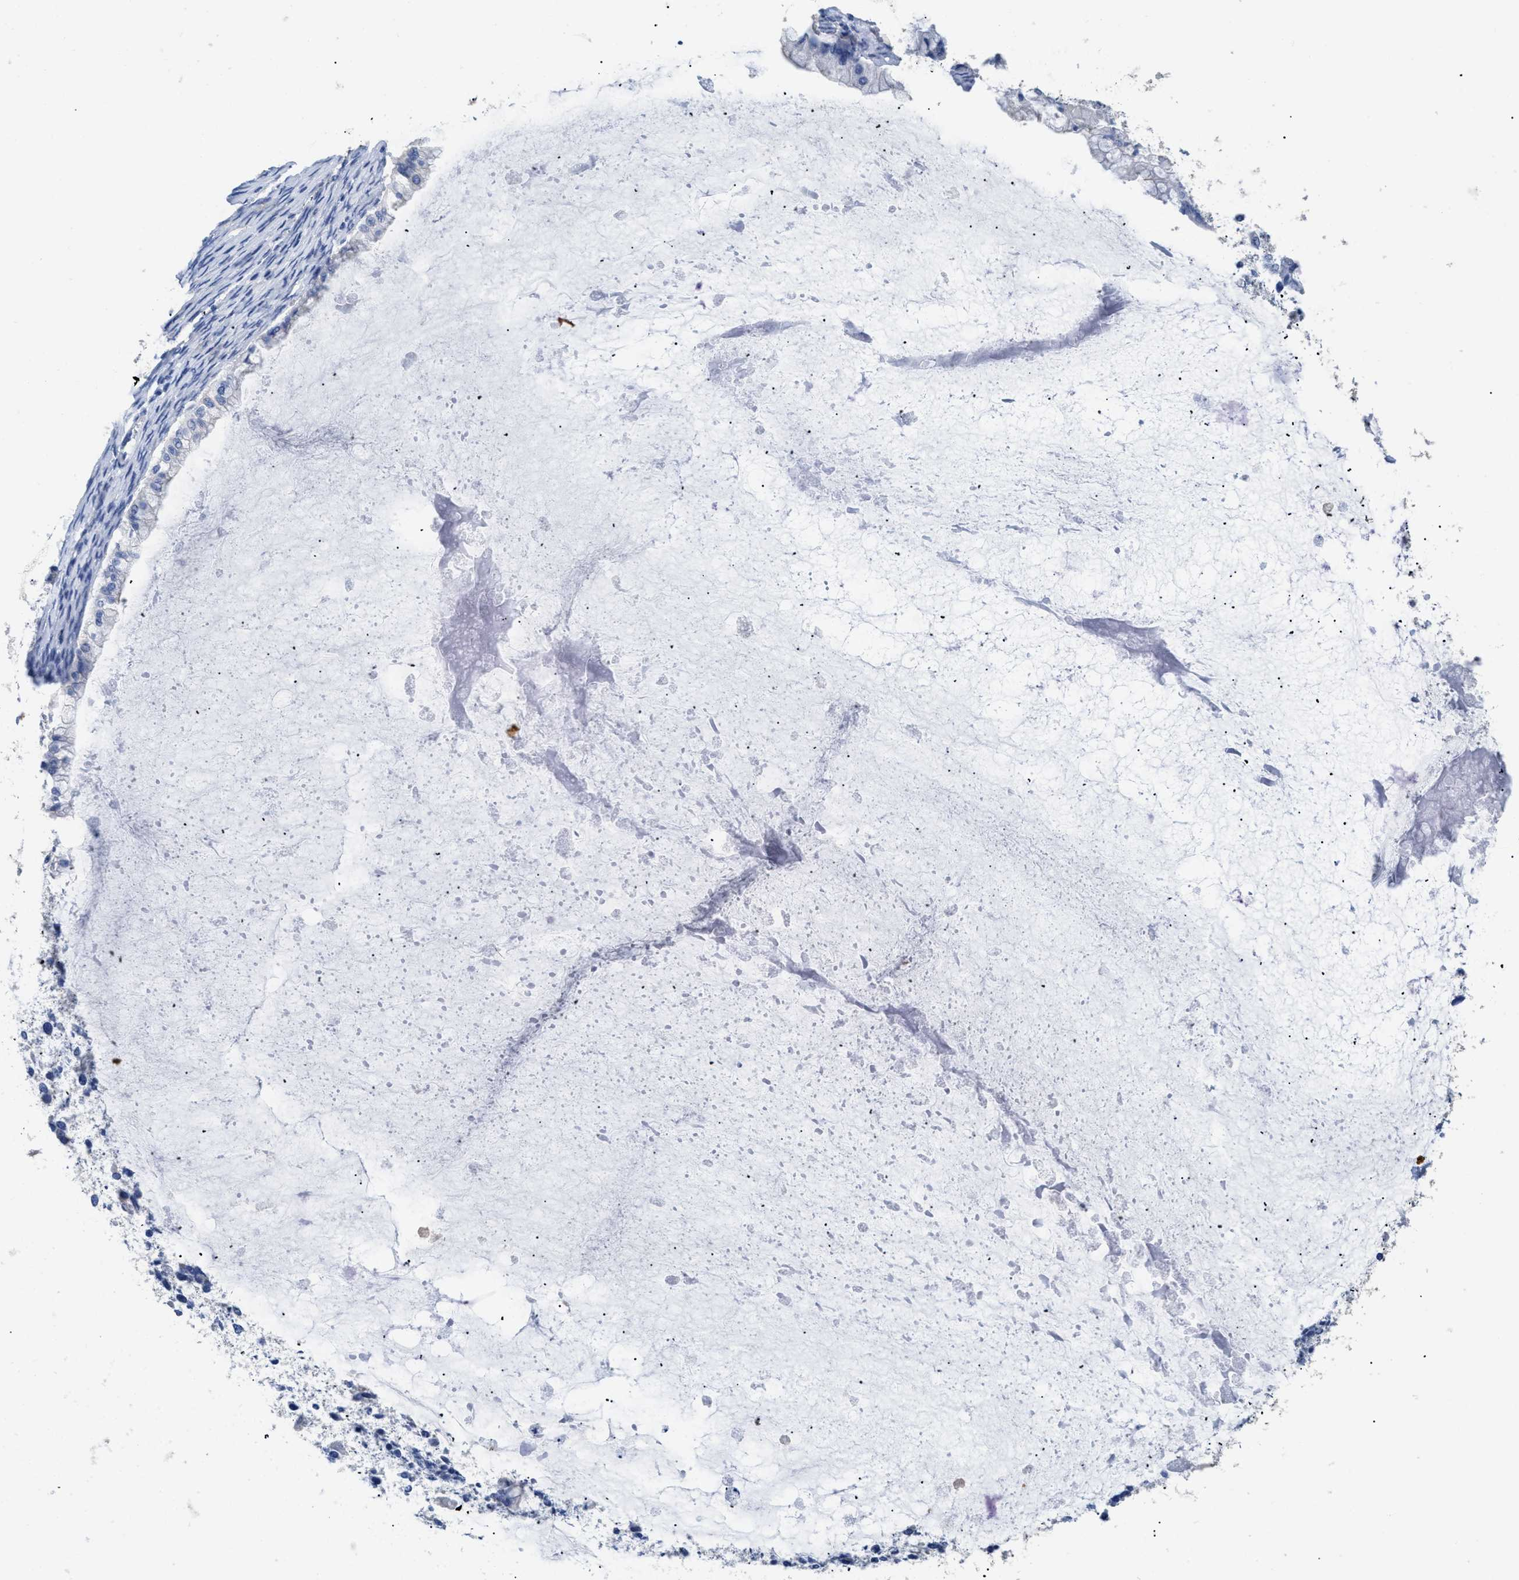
{"staining": {"intensity": "negative", "quantity": "none", "location": "none"}, "tissue": "ovarian cancer", "cell_type": "Tumor cells", "image_type": "cancer", "snomed": [{"axis": "morphology", "description": "Cystadenocarcinoma, mucinous, NOS"}, {"axis": "topography", "description": "Ovary"}], "caption": "IHC of ovarian cancer (mucinous cystadenocarcinoma) demonstrates no positivity in tumor cells. Nuclei are stained in blue.", "gene": "DLC1", "patient": {"sex": "female", "age": 57}}